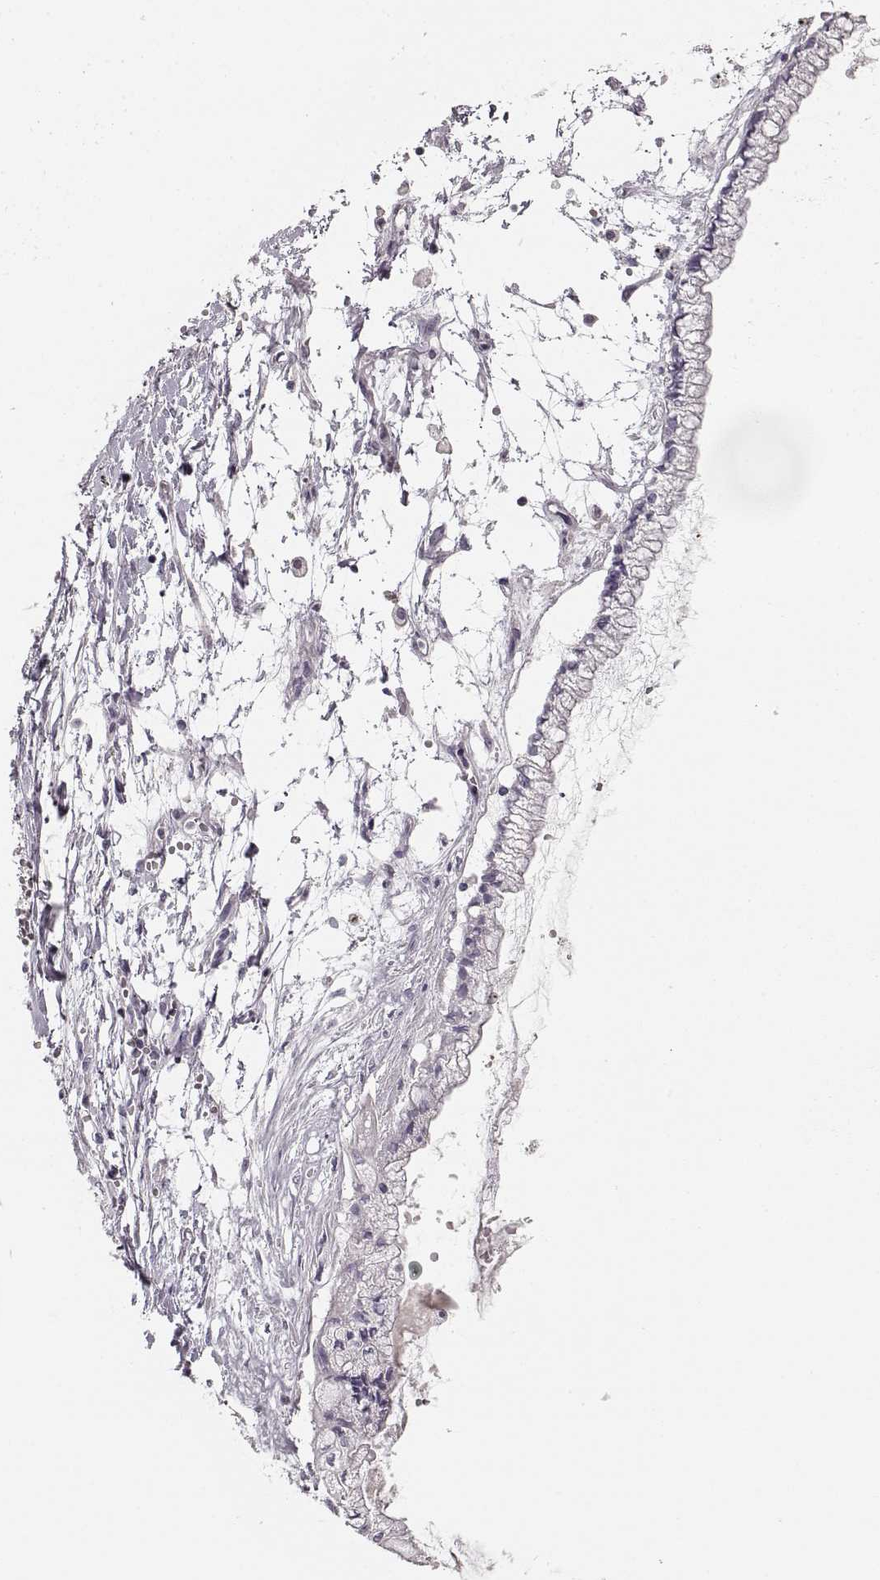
{"staining": {"intensity": "negative", "quantity": "none", "location": "none"}, "tissue": "ovarian cancer", "cell_type": "Tumor cells", "image_type": "cancer", "snomed": [{"axis": "morphology", "description": "Cystadenocarcinoma, mucinous, NOS"}, {"axis": "topography", "description": "Ovary"}], "caption": "The histopathology image exhibits no staining of tumor cells in mucinous cystadenocarcinoma (ovarian).", "gene": "KIAA0319", "patient": {"sex": "female", "age": 67}}